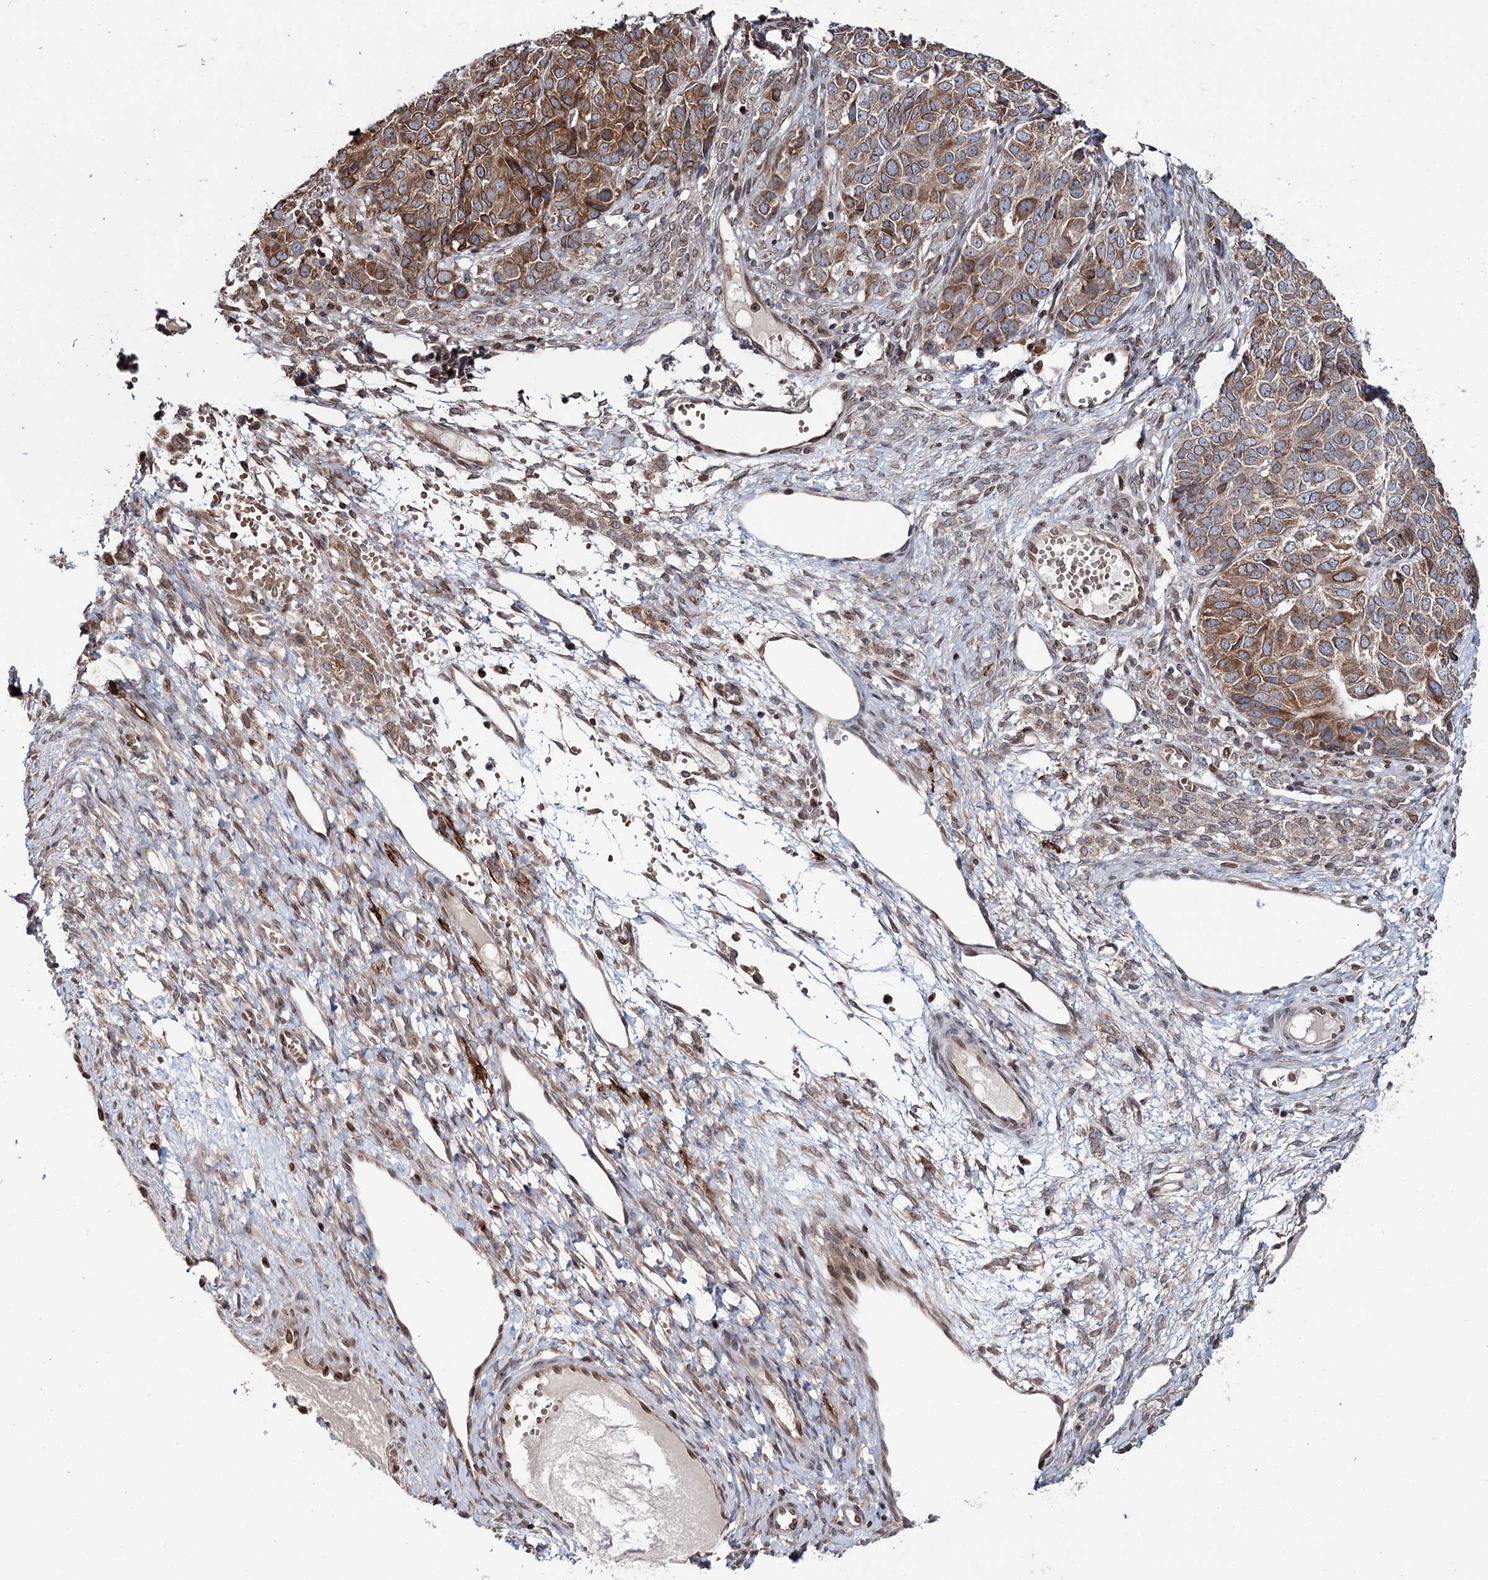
{"staining": {"intensity": "moderate", "quantity": "25%-75%", "location": "cytoplasmic/membranous,nuclear"}, "tissue": "ovarian cancer", "cell_type": "Tumor cells", "image_type": "cancer", "snomed": [{"axis": "morphology", "description": "Carcinoma, endometroid"}, {"axis": "topography", "description": "Ovary"}], "caption": "Ovarian endometroid carcinoma was stained to show a protein in brown. There is medium levels of moderate cytoplasmic/membranous and nuclear positivity in about 25%-75% of tumor cells.", "gene": "CFAP46", "patient": {"sex": "female", "age": 51}}